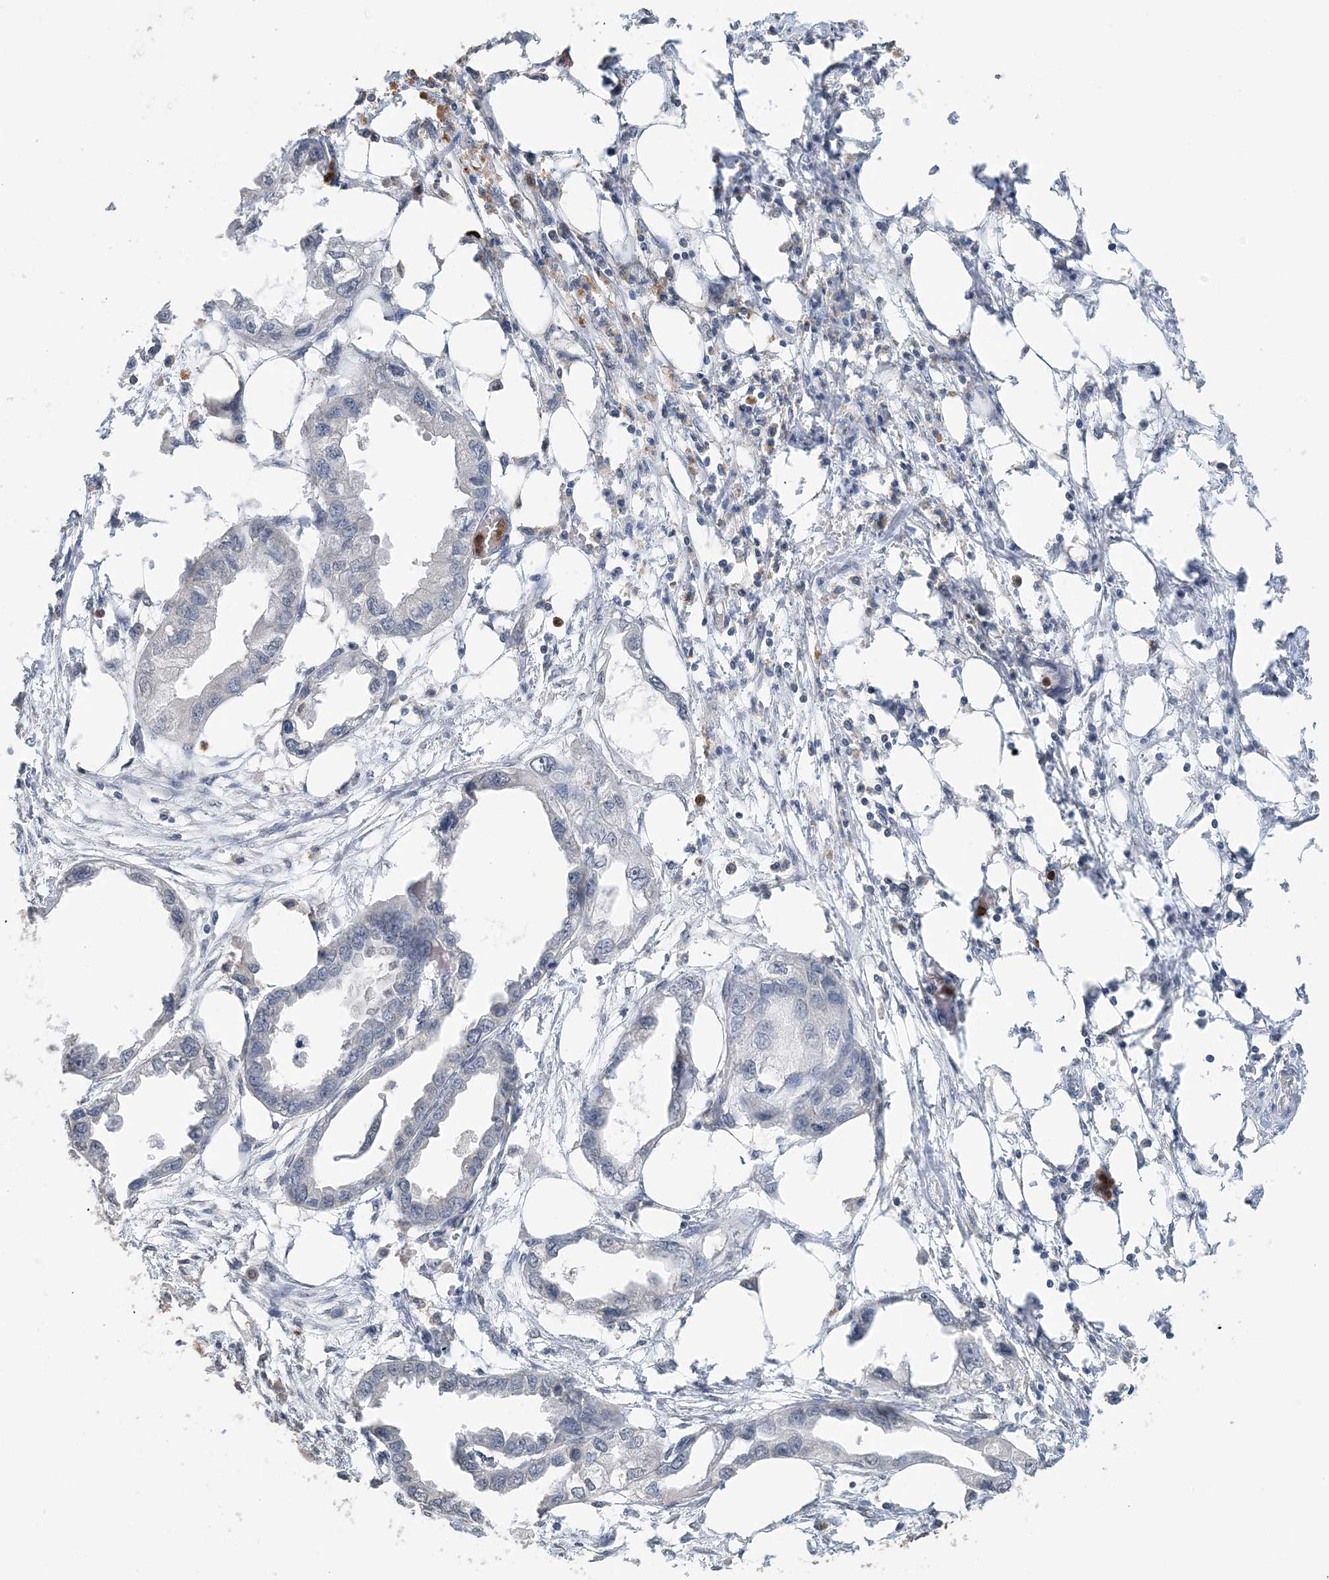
{"staining": {"intensity": "negative", "quantity": "none", "location": "none"}, "tissue": "endometrial cancer", "cell_type": "Tumor cells", "image_type": "cancer", "snomed": [{"axis": "morphology", "description": "Adenocarcinoma, NOS"}, {"axis": "morphology", "description": "Adenocarcinoma, metastatic, NOS"}, {"axis": "topography", "description": "Adipose tissue"}, {"axis": "topography", "description": "Endometrium"}], "caption": "The IHC histopathology image has no significant staining in tumor cells of endometrial cancer tissue.", "gene": "FAM110A", "patient": {"sex": "female", "age": 67}}